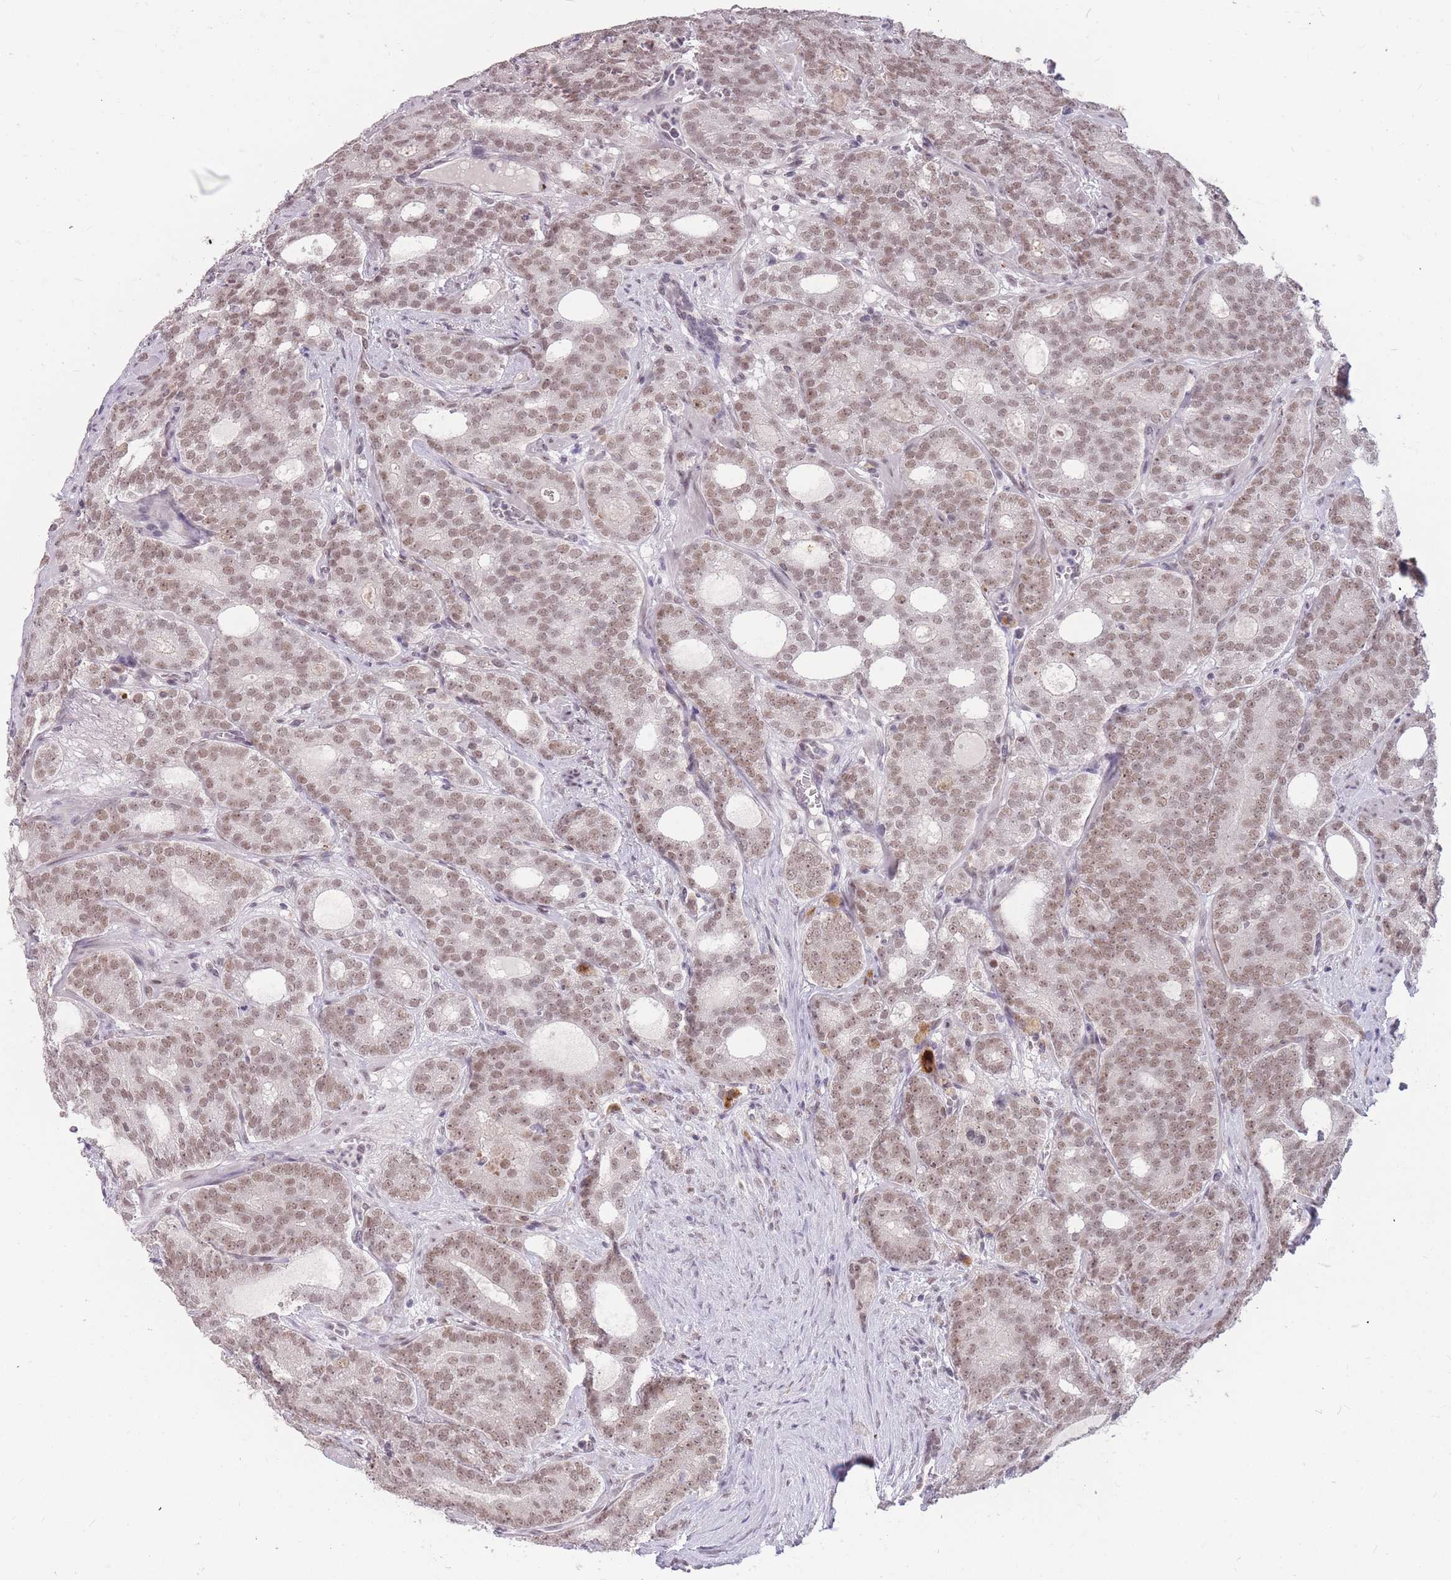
{"staining": {"intensity": "weak", "quantity": ">75%", "location": "nuclear"}, "tissue": "prostate cancer", "cell_type": "Tumor cells", "image_type": "cancer", "snomed": [{"axis": "morphology", "description": "Adenocarcinoma, High grade"}, {"axis": "topography", "description": "Prostate"}], "caption": "This is a micrograph of immunohistochemistry (IHC) staining of prostate cancer, which shows weak expression in the nuclear of tumor cells.", "gene": "HNRNPUL1", "patient": {"sex": "male", "age": 64}}